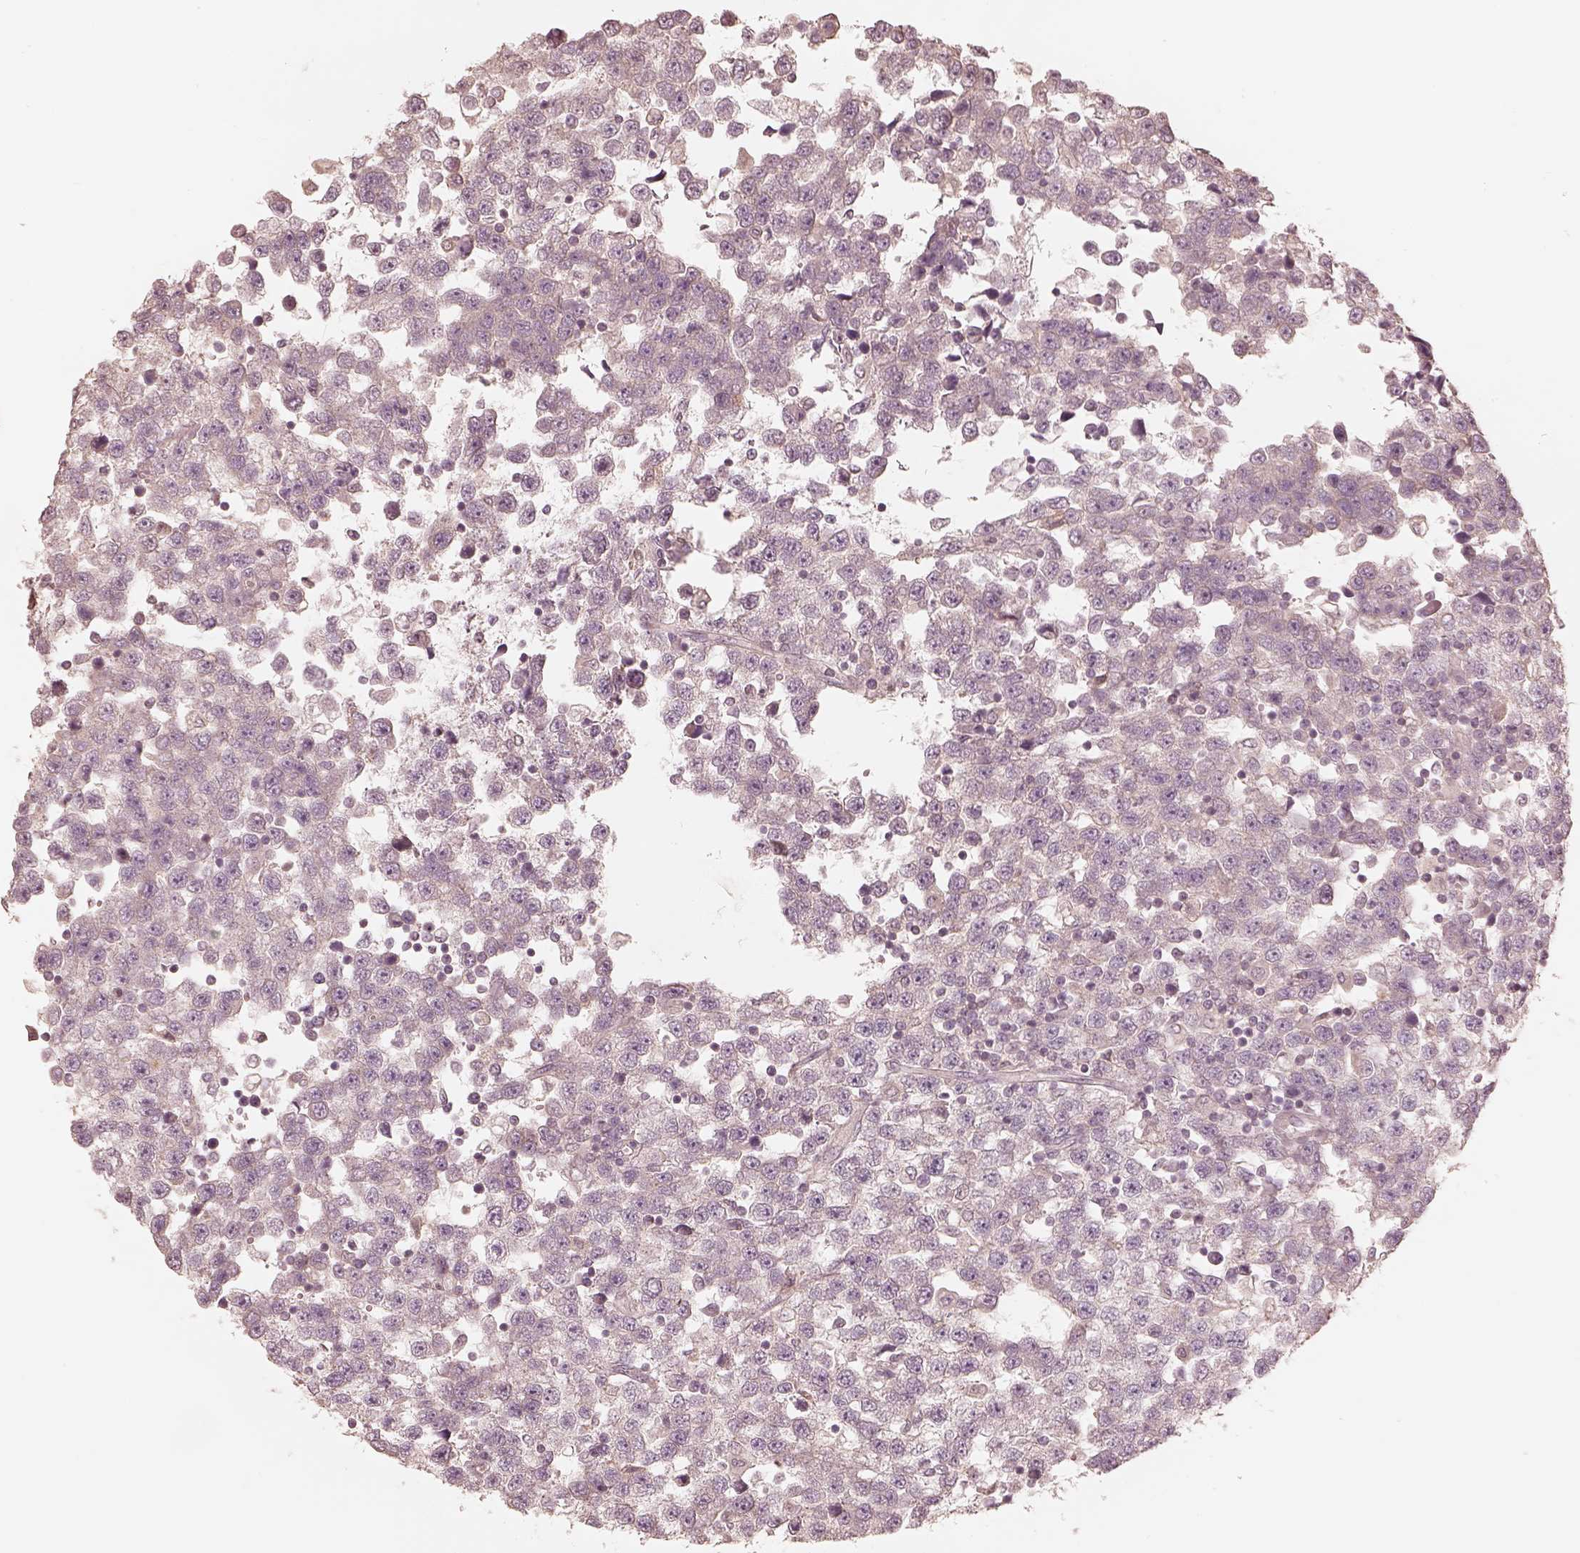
{"staining": {"intensity": "negative", "quantity": "none", "location": "none"}, "tissue": "testis cancer", "cell_type": "Tumor cells", "image_type": "cancer", "snomed": [{"axis": "morphology", "description": "Seminoma, NOS"}, {"axis": "topography", "description": "Testis"}], "caption": "Immunohistochemistry photomicrograph of neoplastic tissue: testis cancer (seminoma) stained with DAB (3,3'-diaminobenzidine) demonstrates no significant protein positivity in tumor cells.", "gene": "KIF5C", "patient": {"sex": "male", "age": 34}}